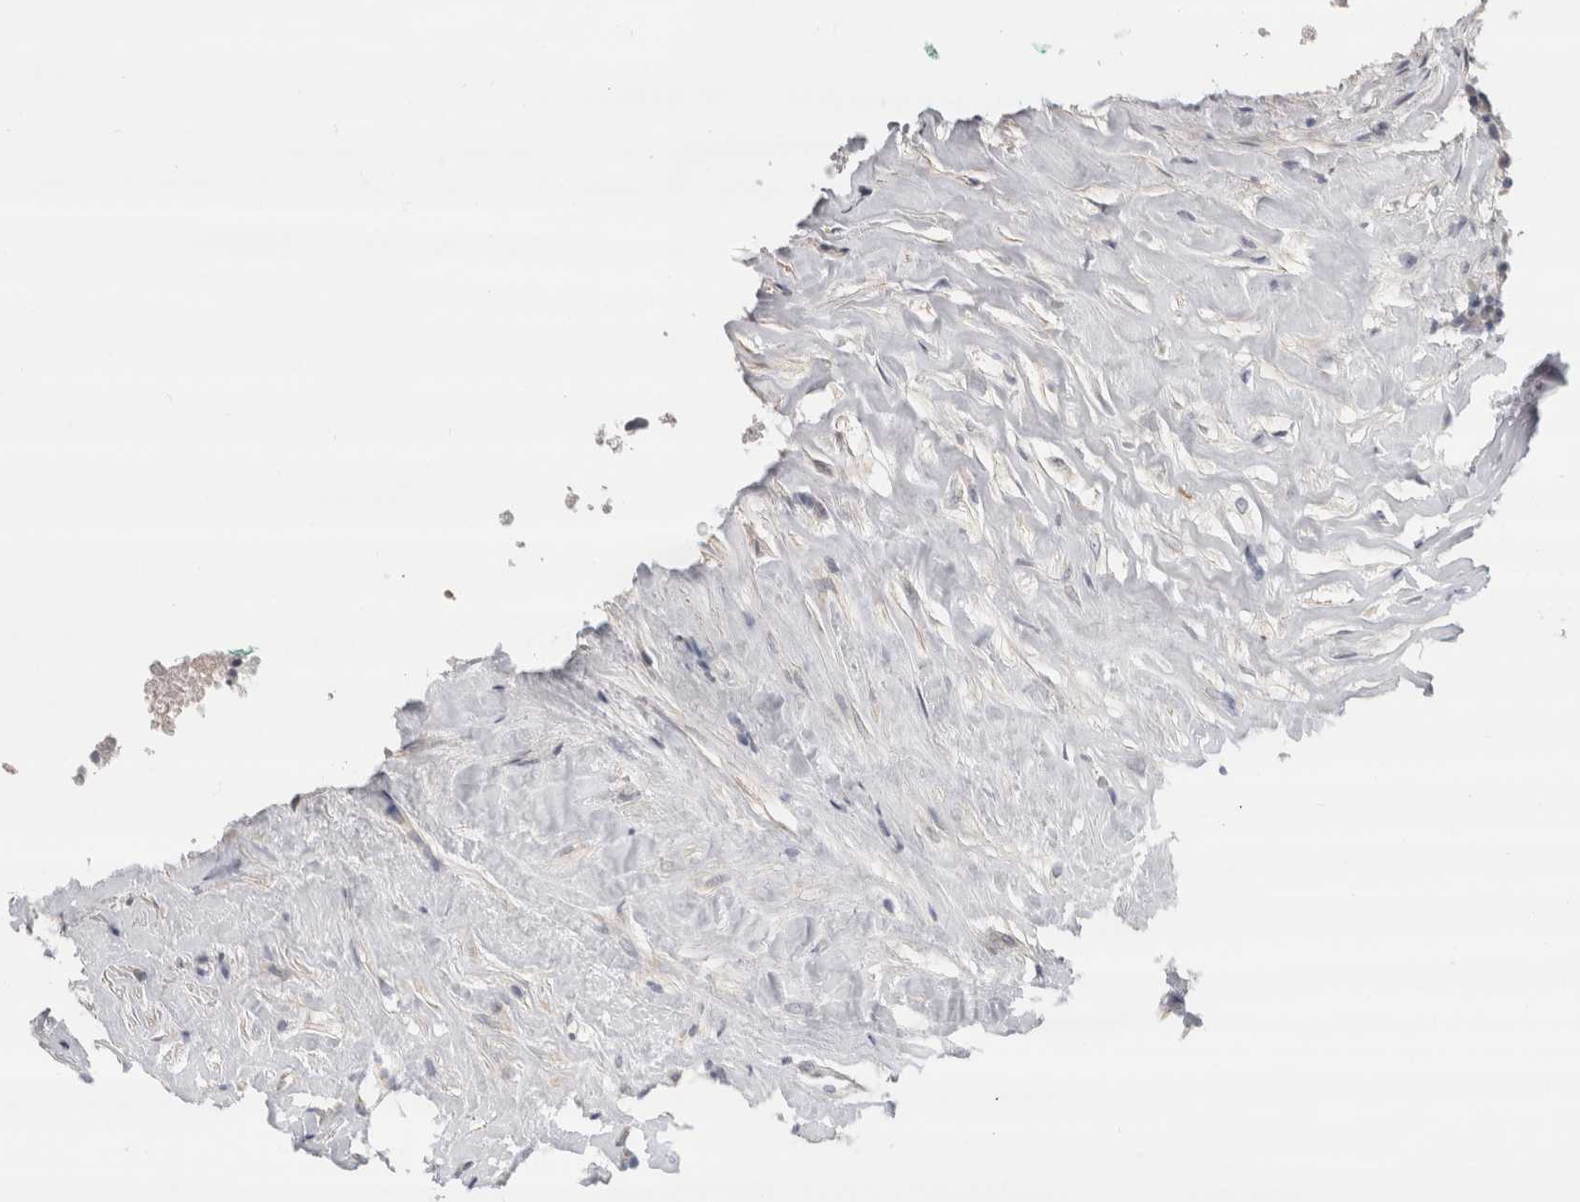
{"staining": {"intensity": "negative", "quantity": "none", "location": "none"}, "tissue": "testis cancer", "cell_type": "Tumor cells", "image_type": "cancer", "snomed": [{"axis": "morphology", "description": "Necrosis, NOS"}, {"axis": "morphology", "description": "Carcinoma, Embryonal, NOS"}, {"axis": "topography", "description": "Testis"}], "caption": "DAB immunohistochemical staining of testis cancer reveals no significant staining in tumor cells.", "gene": "AFP", "patient": {"sex": "male", "age": 19}}